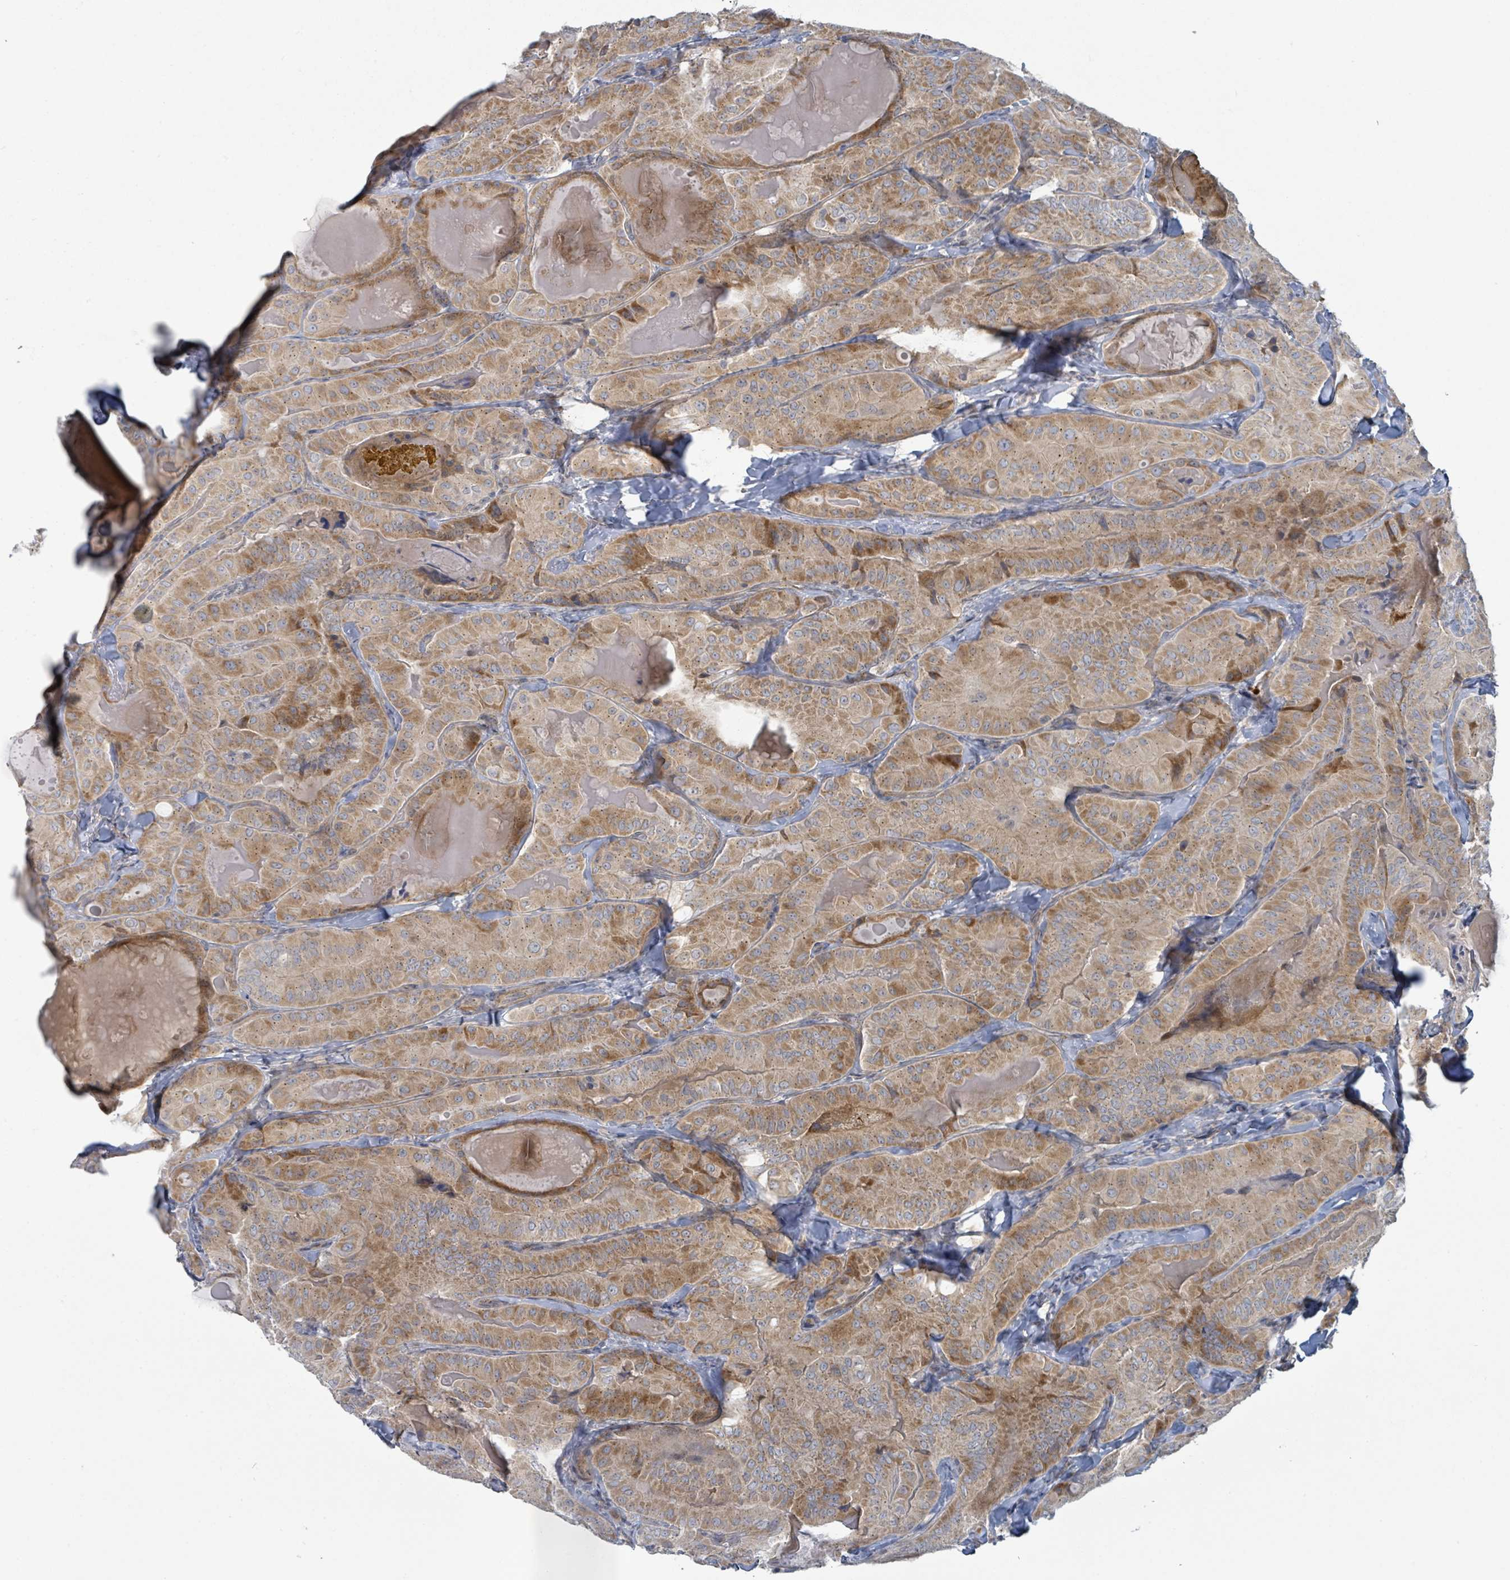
{"staining": {"intensity": "moderate", "quantity": ">75%", "location": "cytoplasmic/membranous"}, "tissue": "thyroid cancer", "cell_type": "Tumor cells", "image_type": "cancer", "snomed": [{"axis": "morphology", "description": "Papillary adenocarcinoma, NOS"}, {"axis": "topography", "description": "Thyroid gland"}], "caption": "Human thyroid papillary adenocarcinoma stained with a brown dye exhibits moderate cytoplasmic/membranous positive staining in about >75% of tumor cells.", "gene": "COL5A3", "patient": {"sex": "female", "age": 68}}